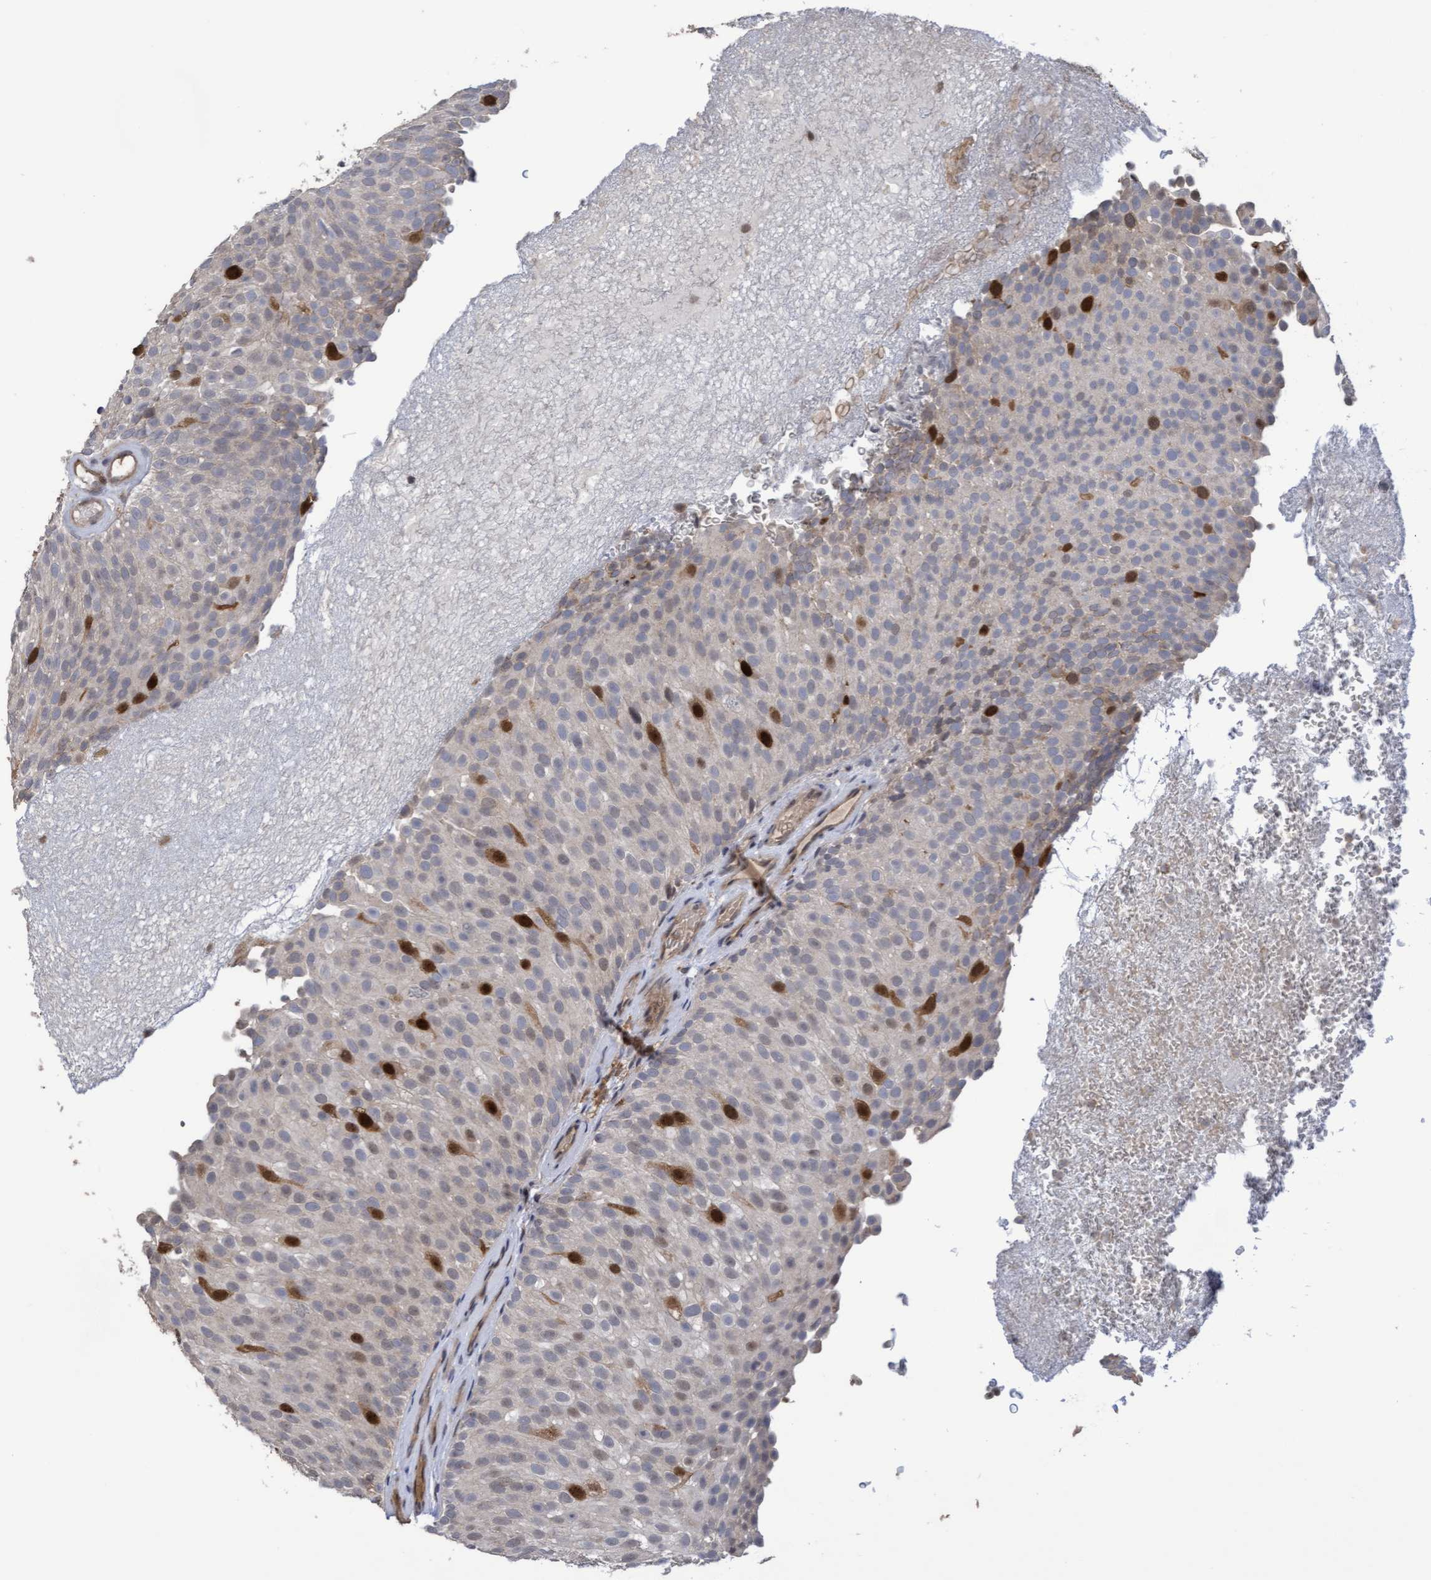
{"staining": {"intensity": "strong", "quantity": "<25%", "location": "cytoplasmic/membranous,nuclear"}, "tissue": "urothelial cancer", "cell_type": "Tumor cells", "image_type": "cancer", "snomed": [{"axis": "morphology", "description": "Urothelial carcinoma, Low grade"}, {"axis": "topography", "description": "Urinary bladder"}], "caption": "Urothelial cancer stained for a protein exhibits strong cytoplasmic/membranous and nuclear positivity in tumor cells. (Stains: DAB (3,3'-diaminobenzidine) in brown, nuclei in blue, Microscopy: brightfield microscopy at high magnification).", "gene": "SLBP", "patient": {"sex": "male", "age": 78}}